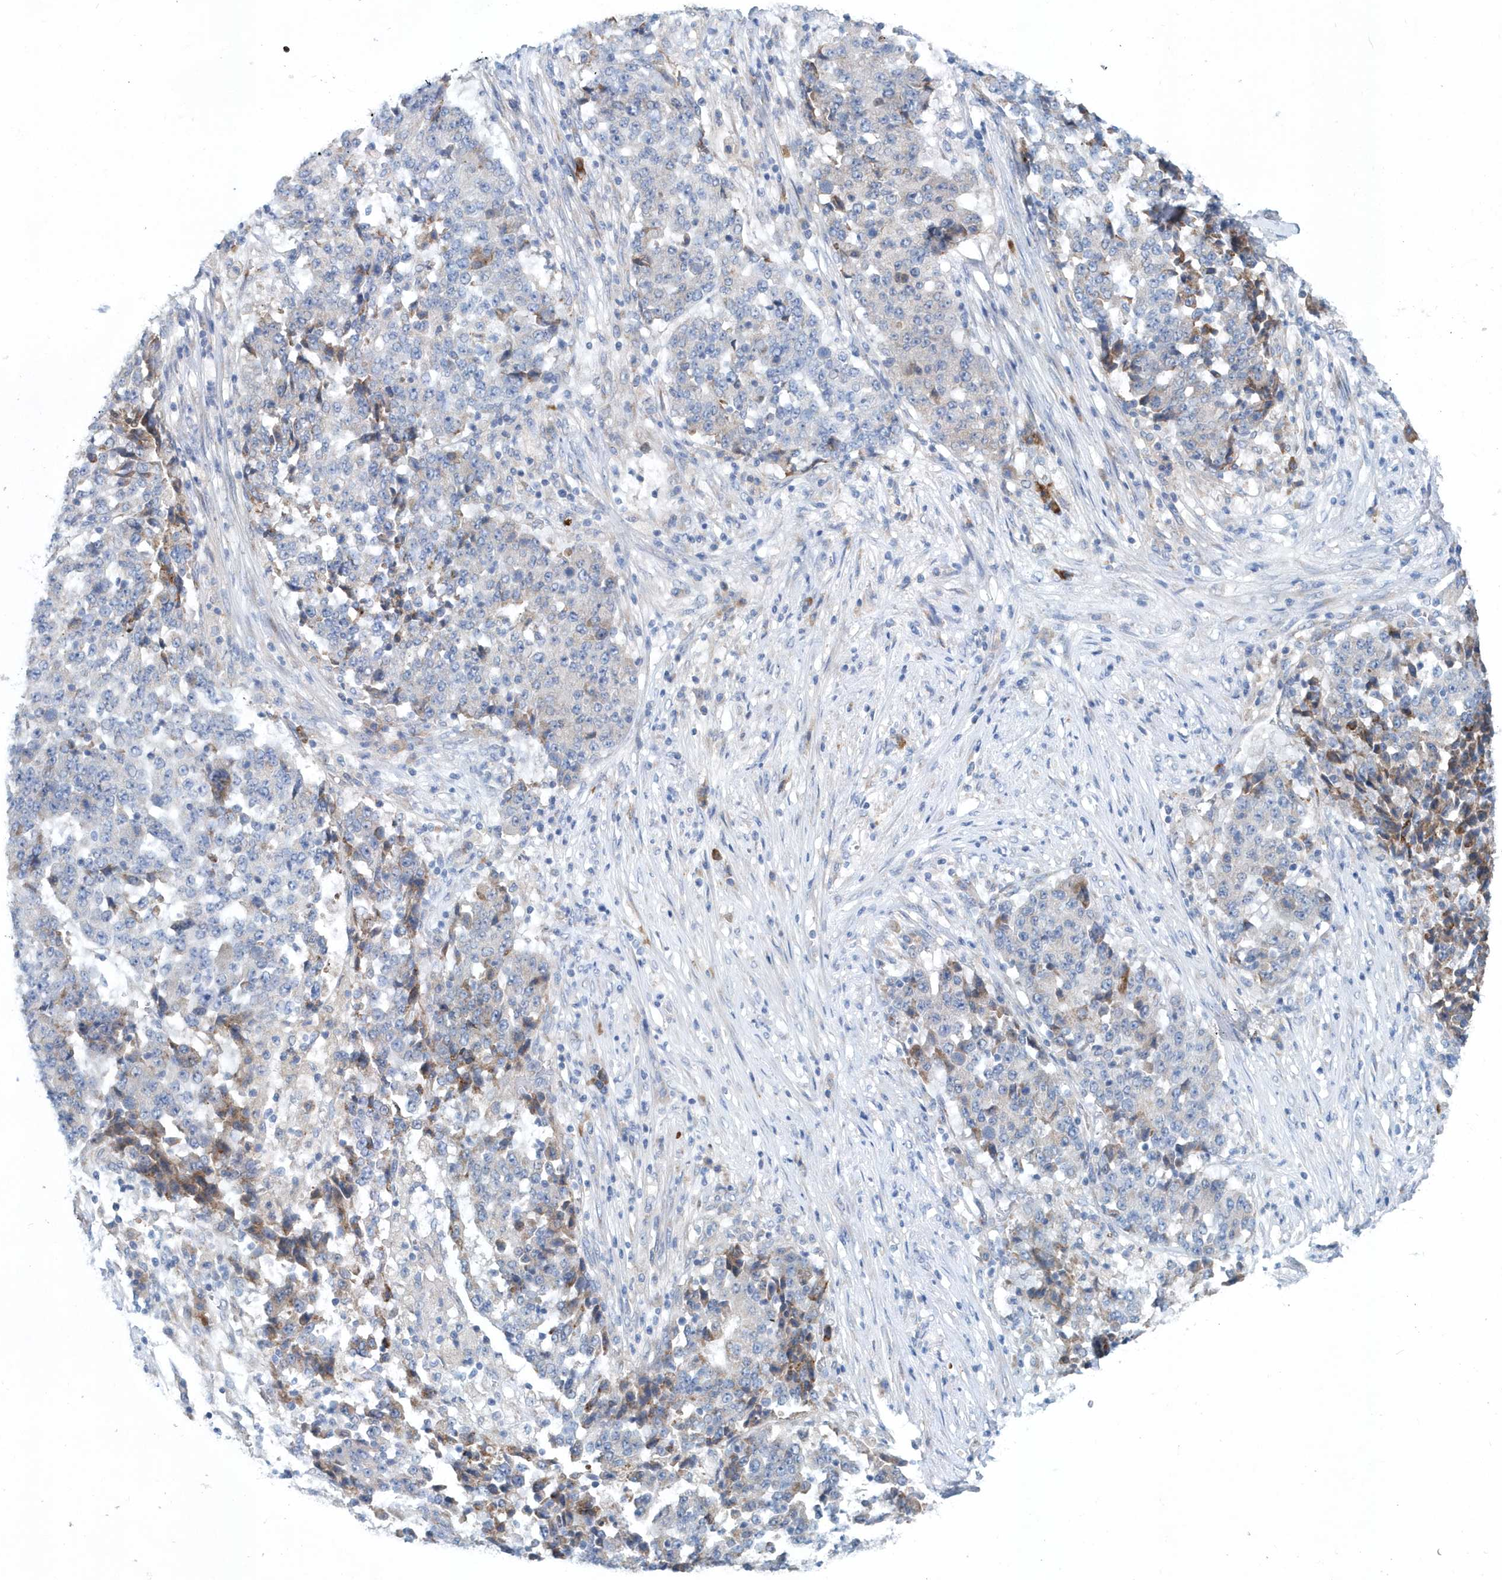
{"staining": {"intensity": "negative", "quantity": "none", "location": "none"}, "tissue": "stomach cancer", "cell_type": "Tumor cells", "image_type": "cancer", "snomed": [{"axis": "morphology", "description": "Adenocarcinoma, NOS"}, {"axis": "topography", "description": "Stomach"}], "caption": "Tumor cells are negative for protein expression in human stomach cancer.", "gene": "PFN2", "patient": {"sex": "male", "age": 59}}